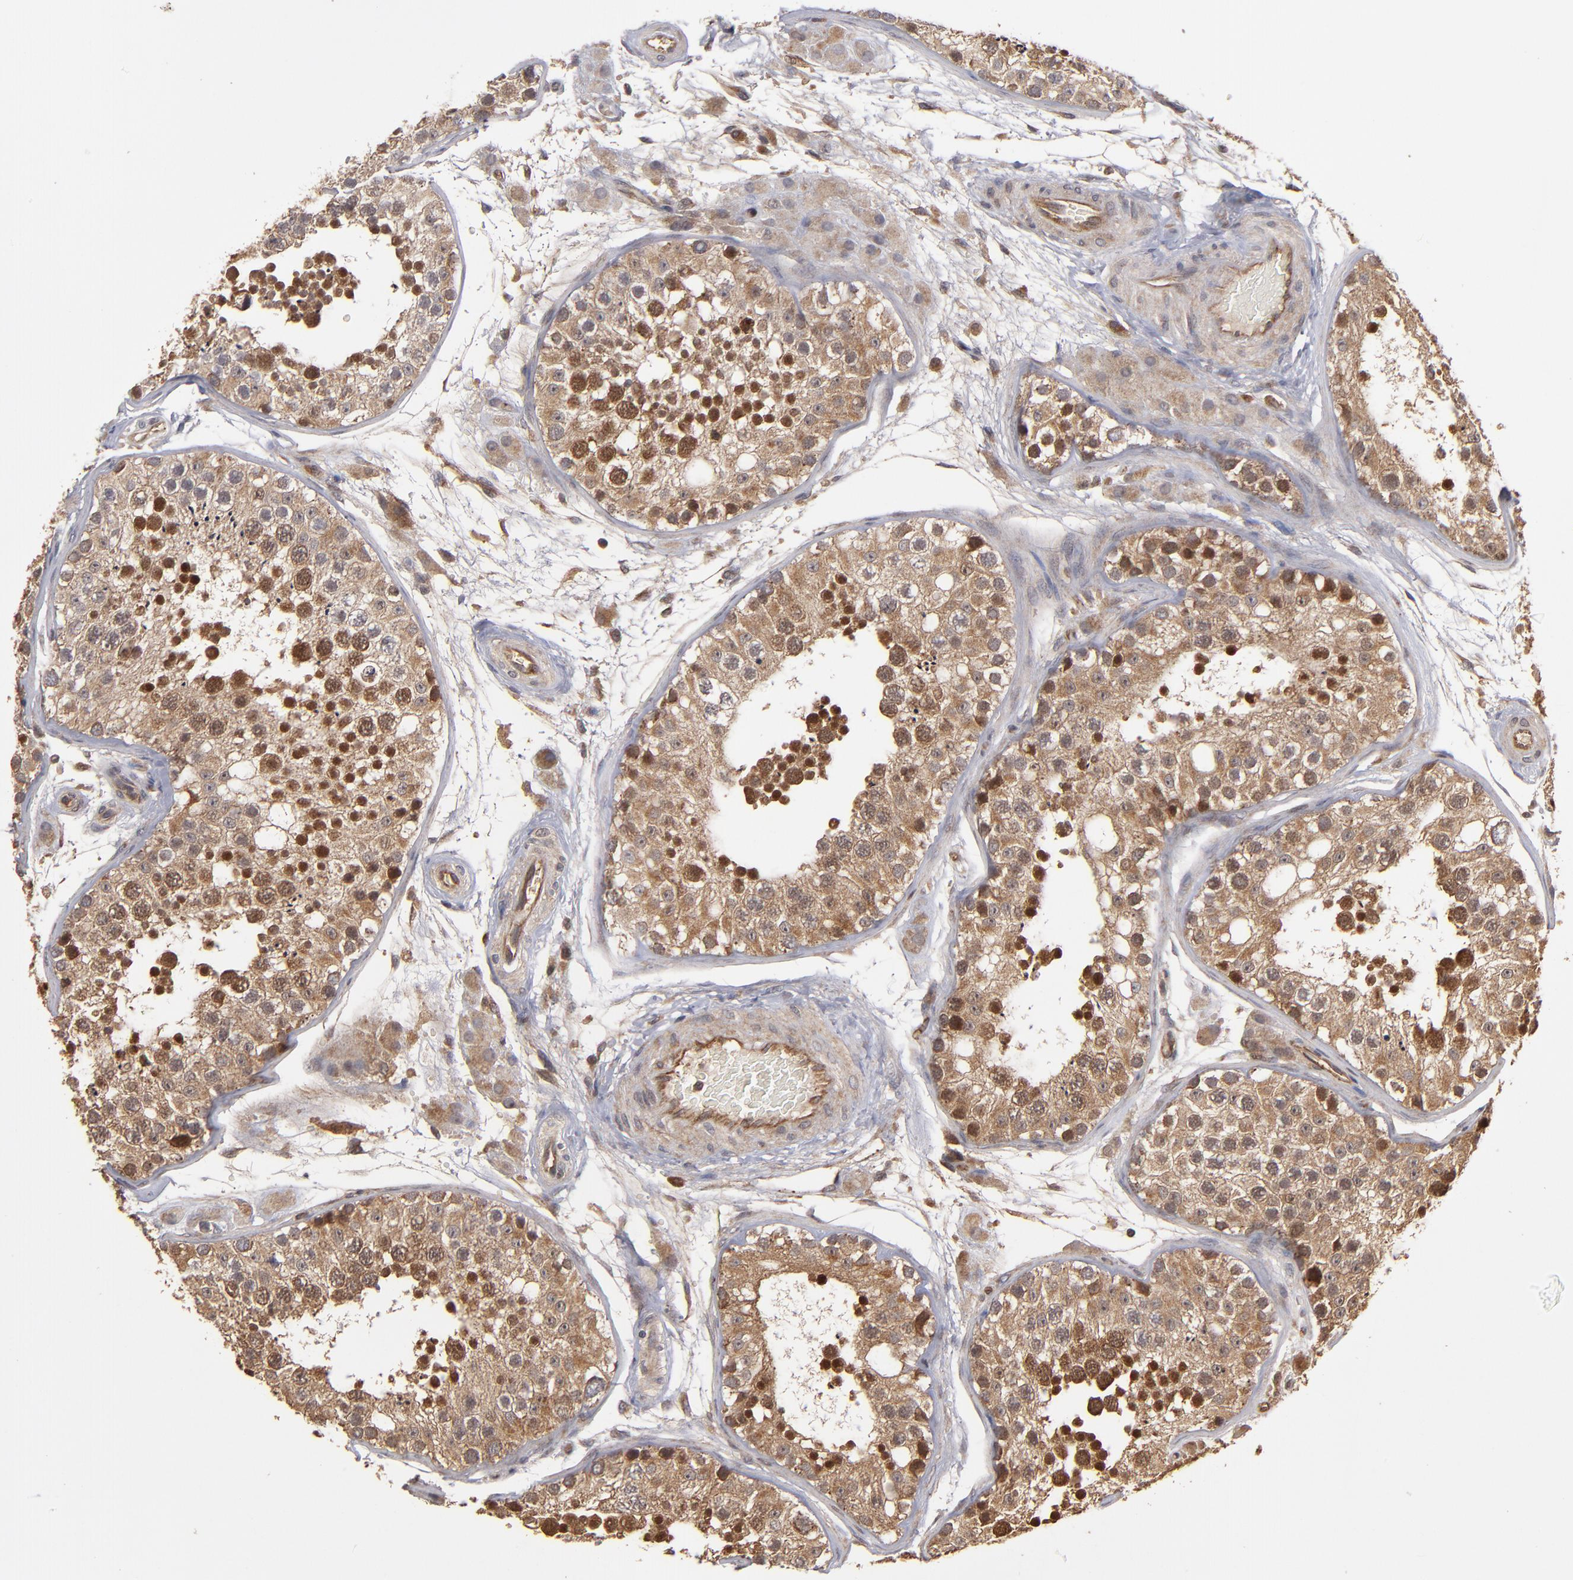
{"staining": {"intensity": "moderate", "quantity": ">75%", "location": "cytoplasmic/membranous"}, "tissue": "testis", "cell_type": "Cells in seminiferous ducts", "image_type": "normal", "snomed": [{"axis": "morphology", "description": "Normal tissue, NOS"}, {"axis": "topography", "description": "Testis"}], "caption": "The immunohistochemical stain shows moderate cytoplasmic/membranous expression in cells in seminiferous ducts of benign testis. (brown staining indicates protein expression, while blue staining denotes nuclei).", "gene": "BDKRB1", "patient": {"sex": "male", "age": 26}}